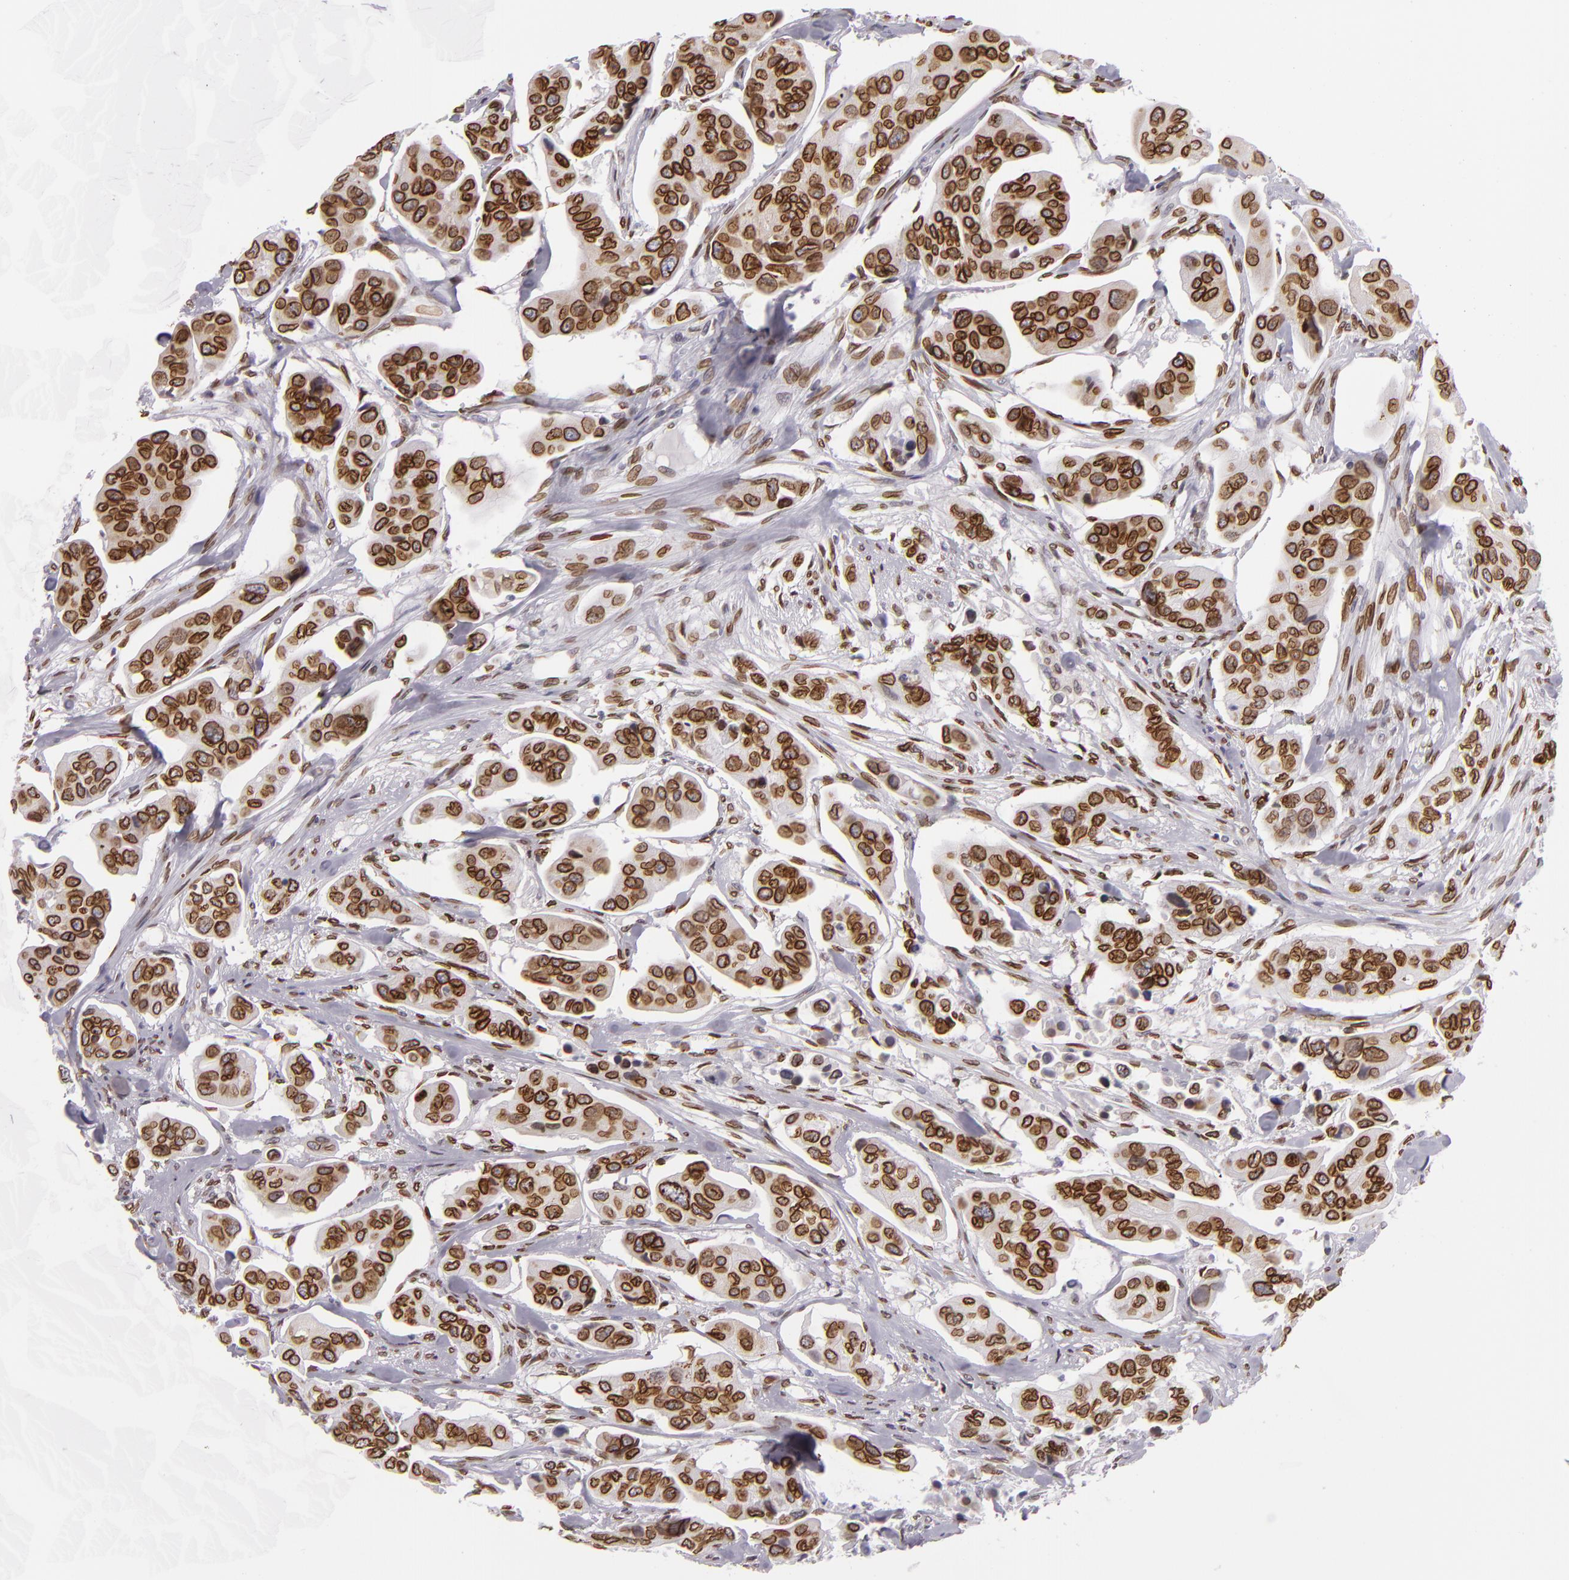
{"staining": {"intensity": "strong", "quantity": ">75%", "location": "nuclear"}, "tissue": "urothelial cancer", "cell_type": "Tumor cells", "image_type": "cancer", "snomed": [{"axis": "morphology", "description": "Adenocarcinoma, NOS"}, {"axis": "topography", "description": "Urinary bladder"}], "caption": "A brown stain labels strong nuclear positivity of a protein in human urothelial cancer tumor cells. The staining was performed using DAB (3,3'-diaminobenzidine) to visualize the protein expression in brown, while the nuclei were stained in blue with hematoxylin (Magnification: 20x).", "gene": "EMD", "patient": {"sex": "male", "age": 61}}